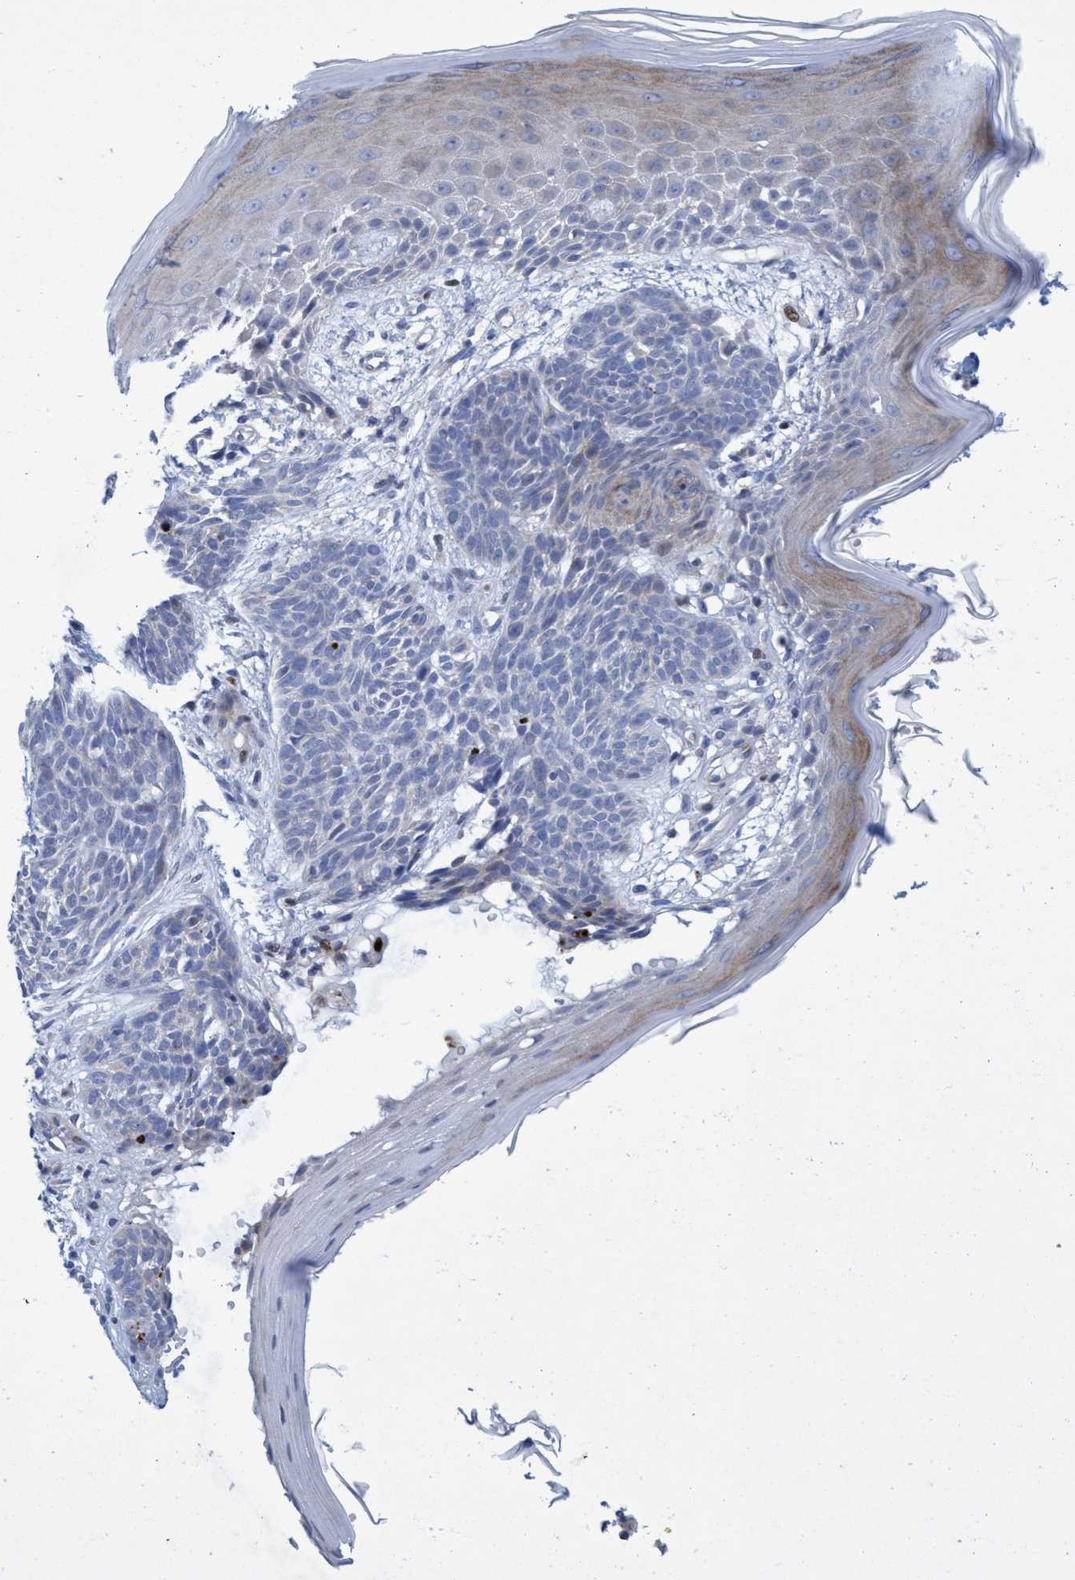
{"staining": {"intensity": "negative", "quantity": "none", "location": "none"}, "tissue": "skin cancer", "cell_type": "Tumor cells", "image_type": "cancer", "snomed": [{"axis": "morphology", "description": "Basal cell carcinoma"}, {"axis": "topography", "description": "Skin"}], "caption": "IHC image of neoplastic tissue: human basal cell carcinoma (skin) stained with DAB (3,3'-diaminobenzidine) displays no significant protein staining in tumor cells. The staining is performed using DAB brown chromogen with nuclei counter-stained in using hematoxylin.", "gene": "R3HCC1", "patient": {"sex": "female", "age": 59}}